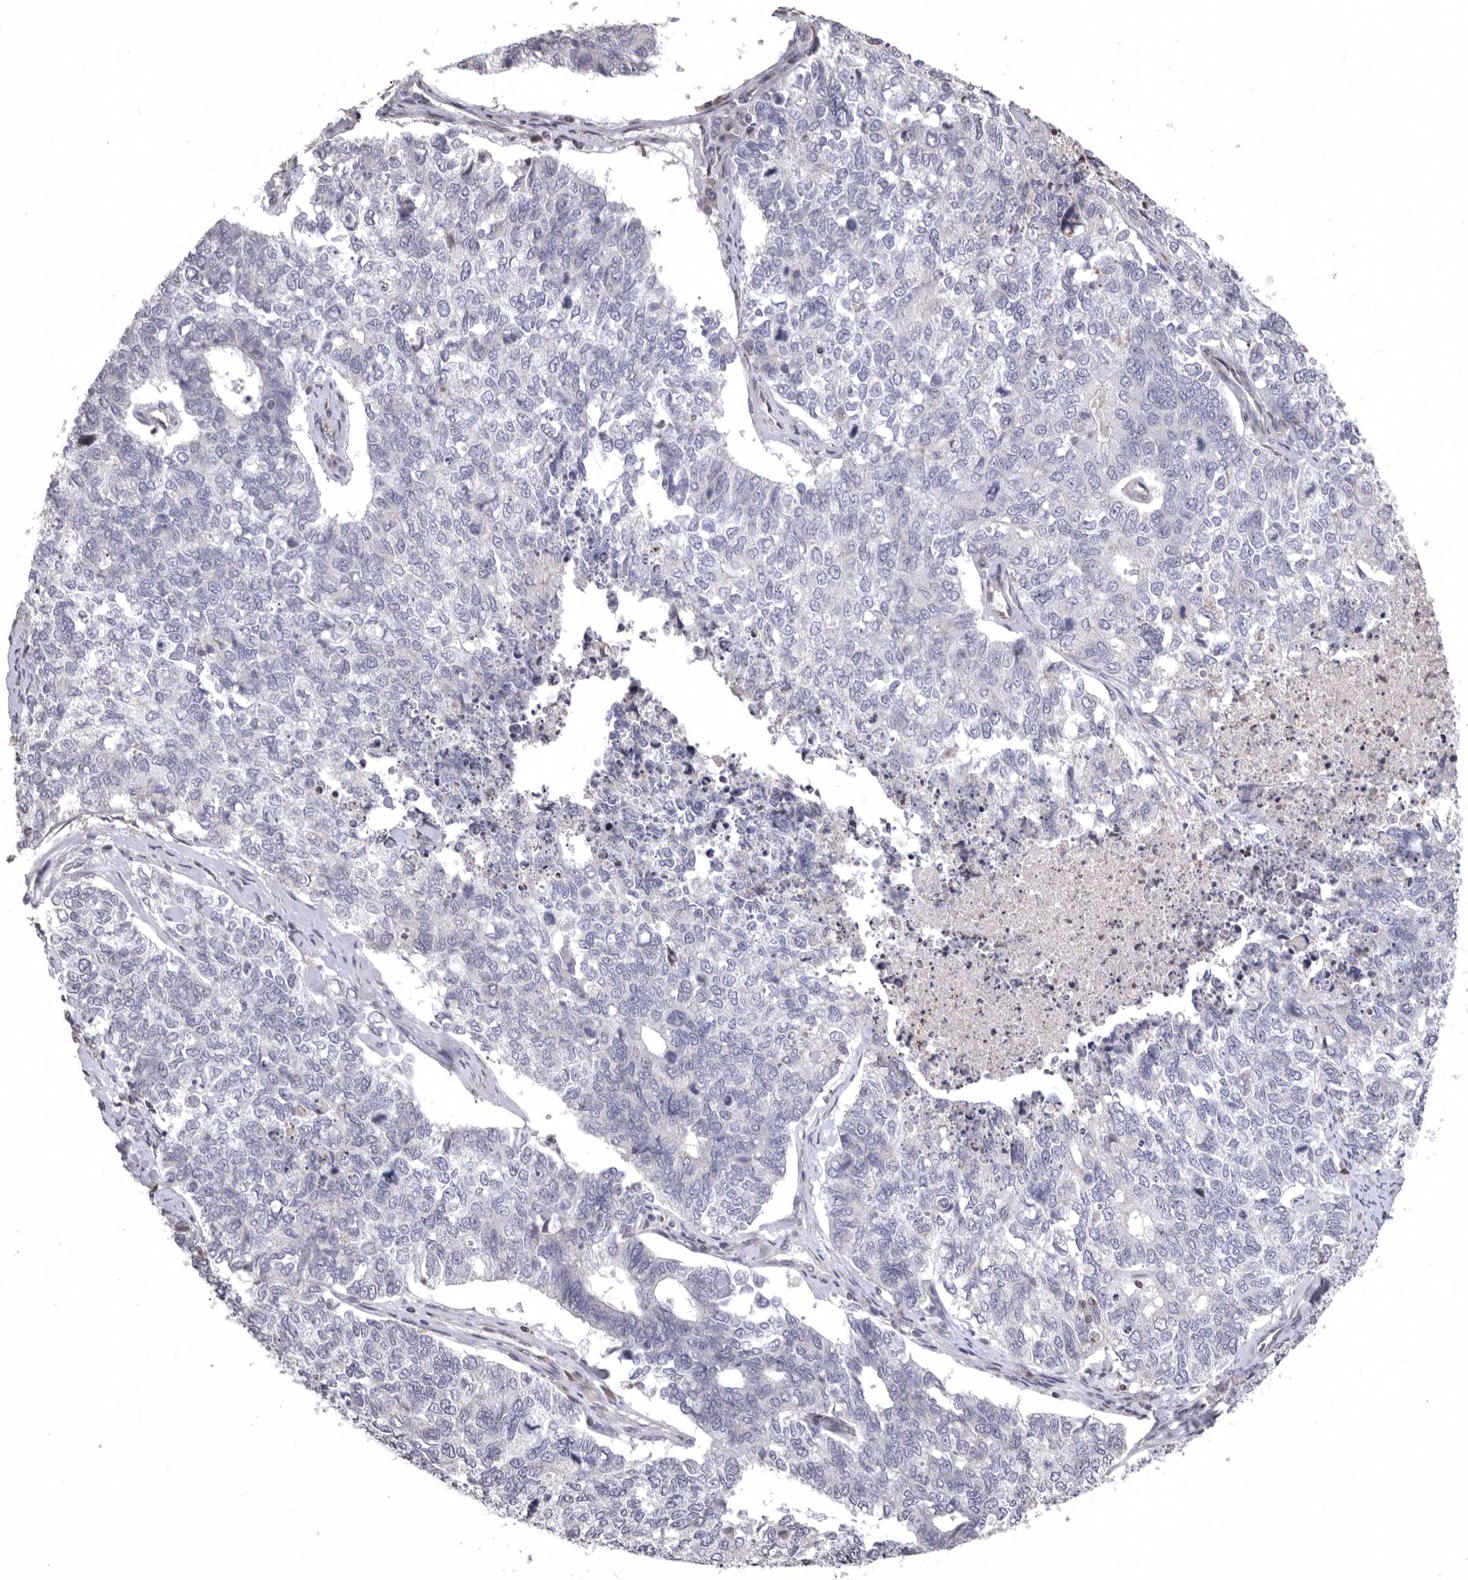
{"staining": {"intensity": "negative", "quantity": "none", "location": "none"}, "tissue": "cervical cancer", "cell_type": "Tumor cells", "image_type": "cancer", "snomed": [{"axis": "morphology", "description": "Squamous cell carcinoma, NOS"}, {"axis": "topography", "description": "Cervix"}], "caption": "IHC of human squamous cell carcinoma (cervical) demonstrates no staining in tumor cells.", "gene": "AZIN1", "patient": {"sex": "female", "age": 63}}